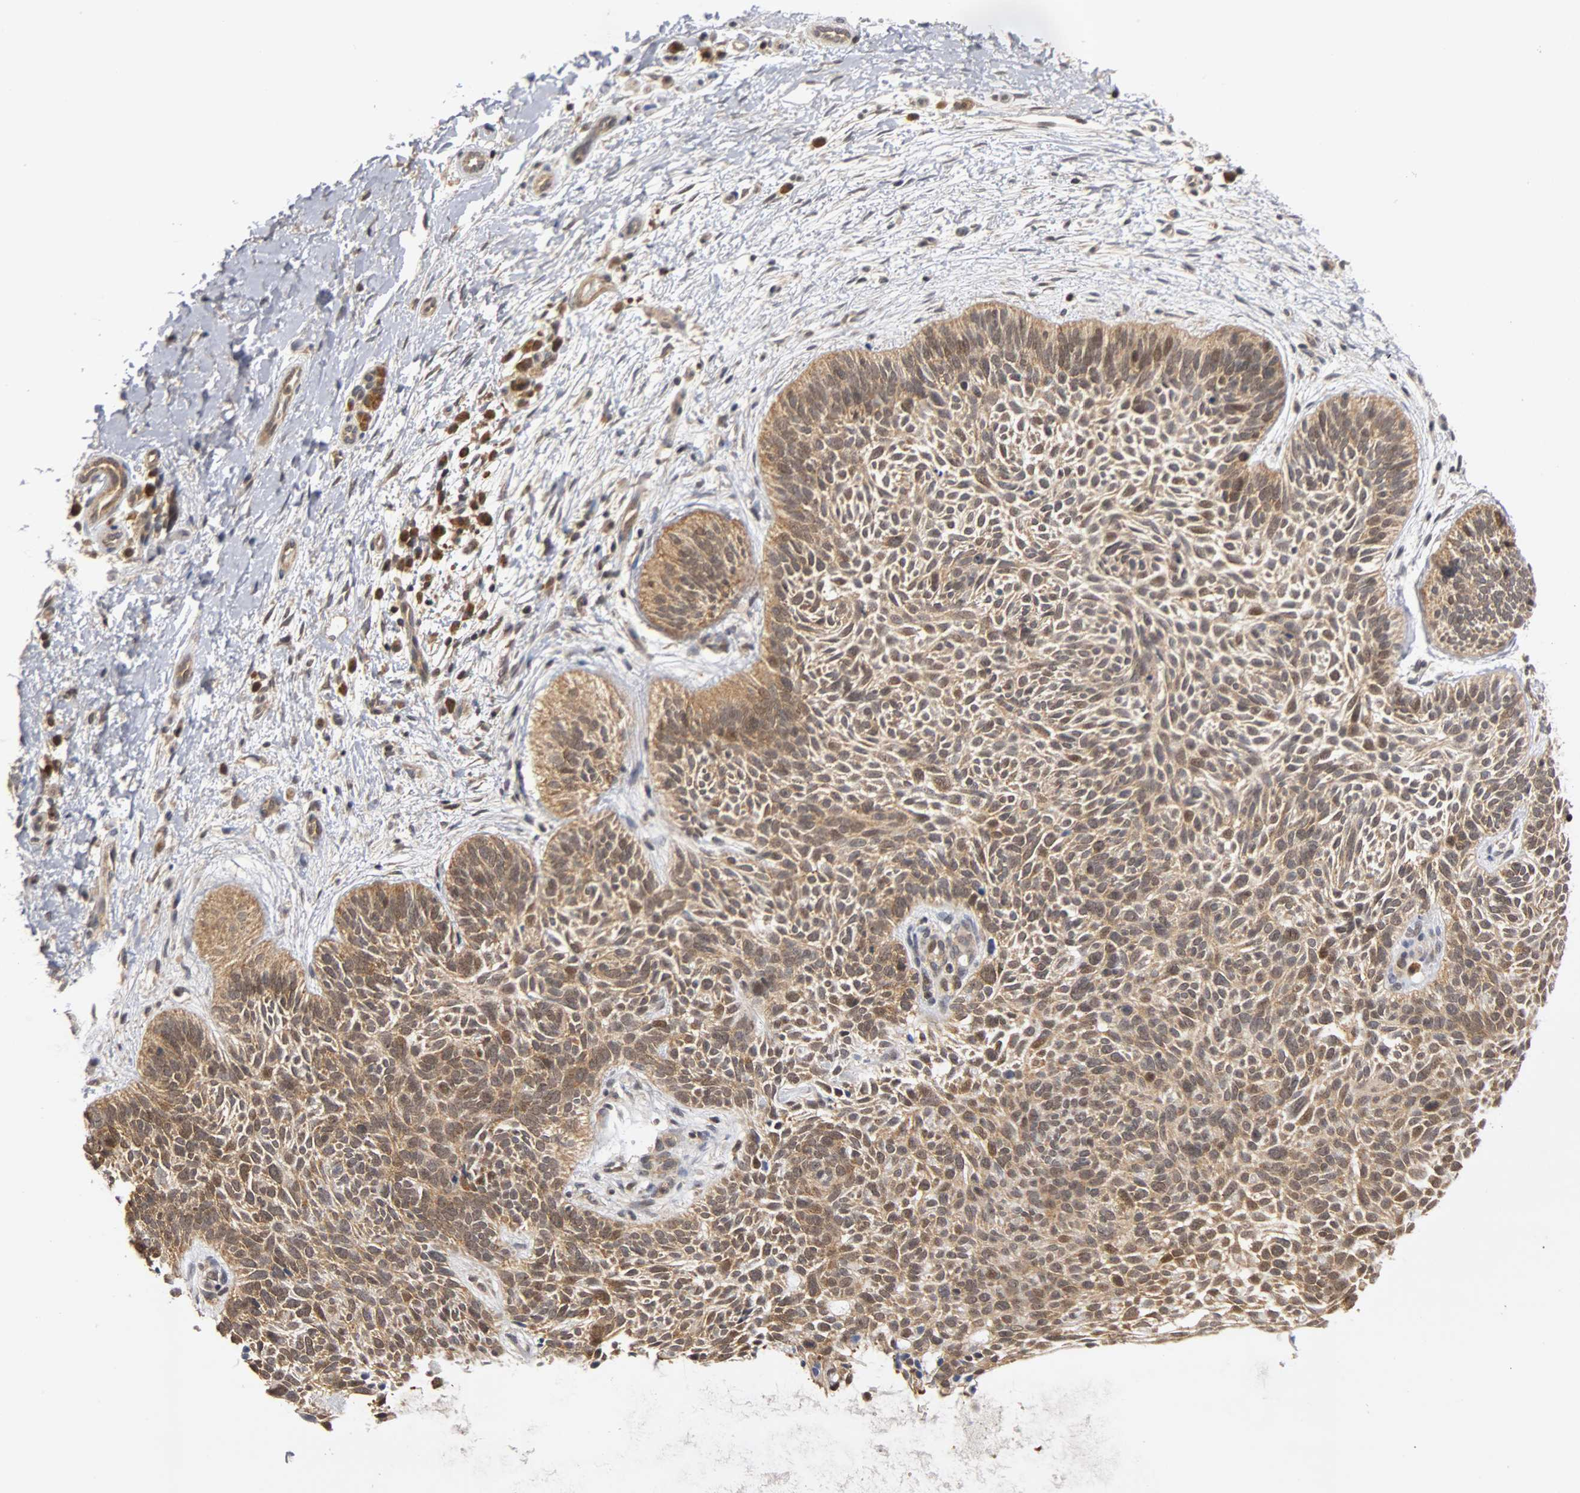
{"staining": {"intensity": "moderate", "quantity": ">75%", "location": "cytoplasmic/membranous,nuclear"}, "tissue": "skin cancer", "cell_type": "Tumor cells", "image_type": "cancer", "snomed": [{"axis": "morphology", "description": "Basal cell carcinoma"}, {"axis": "topography", "description": "Skin"}], "caption": "Tumor cells demonstrate medium levels of moderate cytoplasmic/membranous and nuclear staining in approximately >75% of cells in skin basal cell carcinoma.", "gene": "UBE2M", "patient": {"sex": "female", "age": 79}}